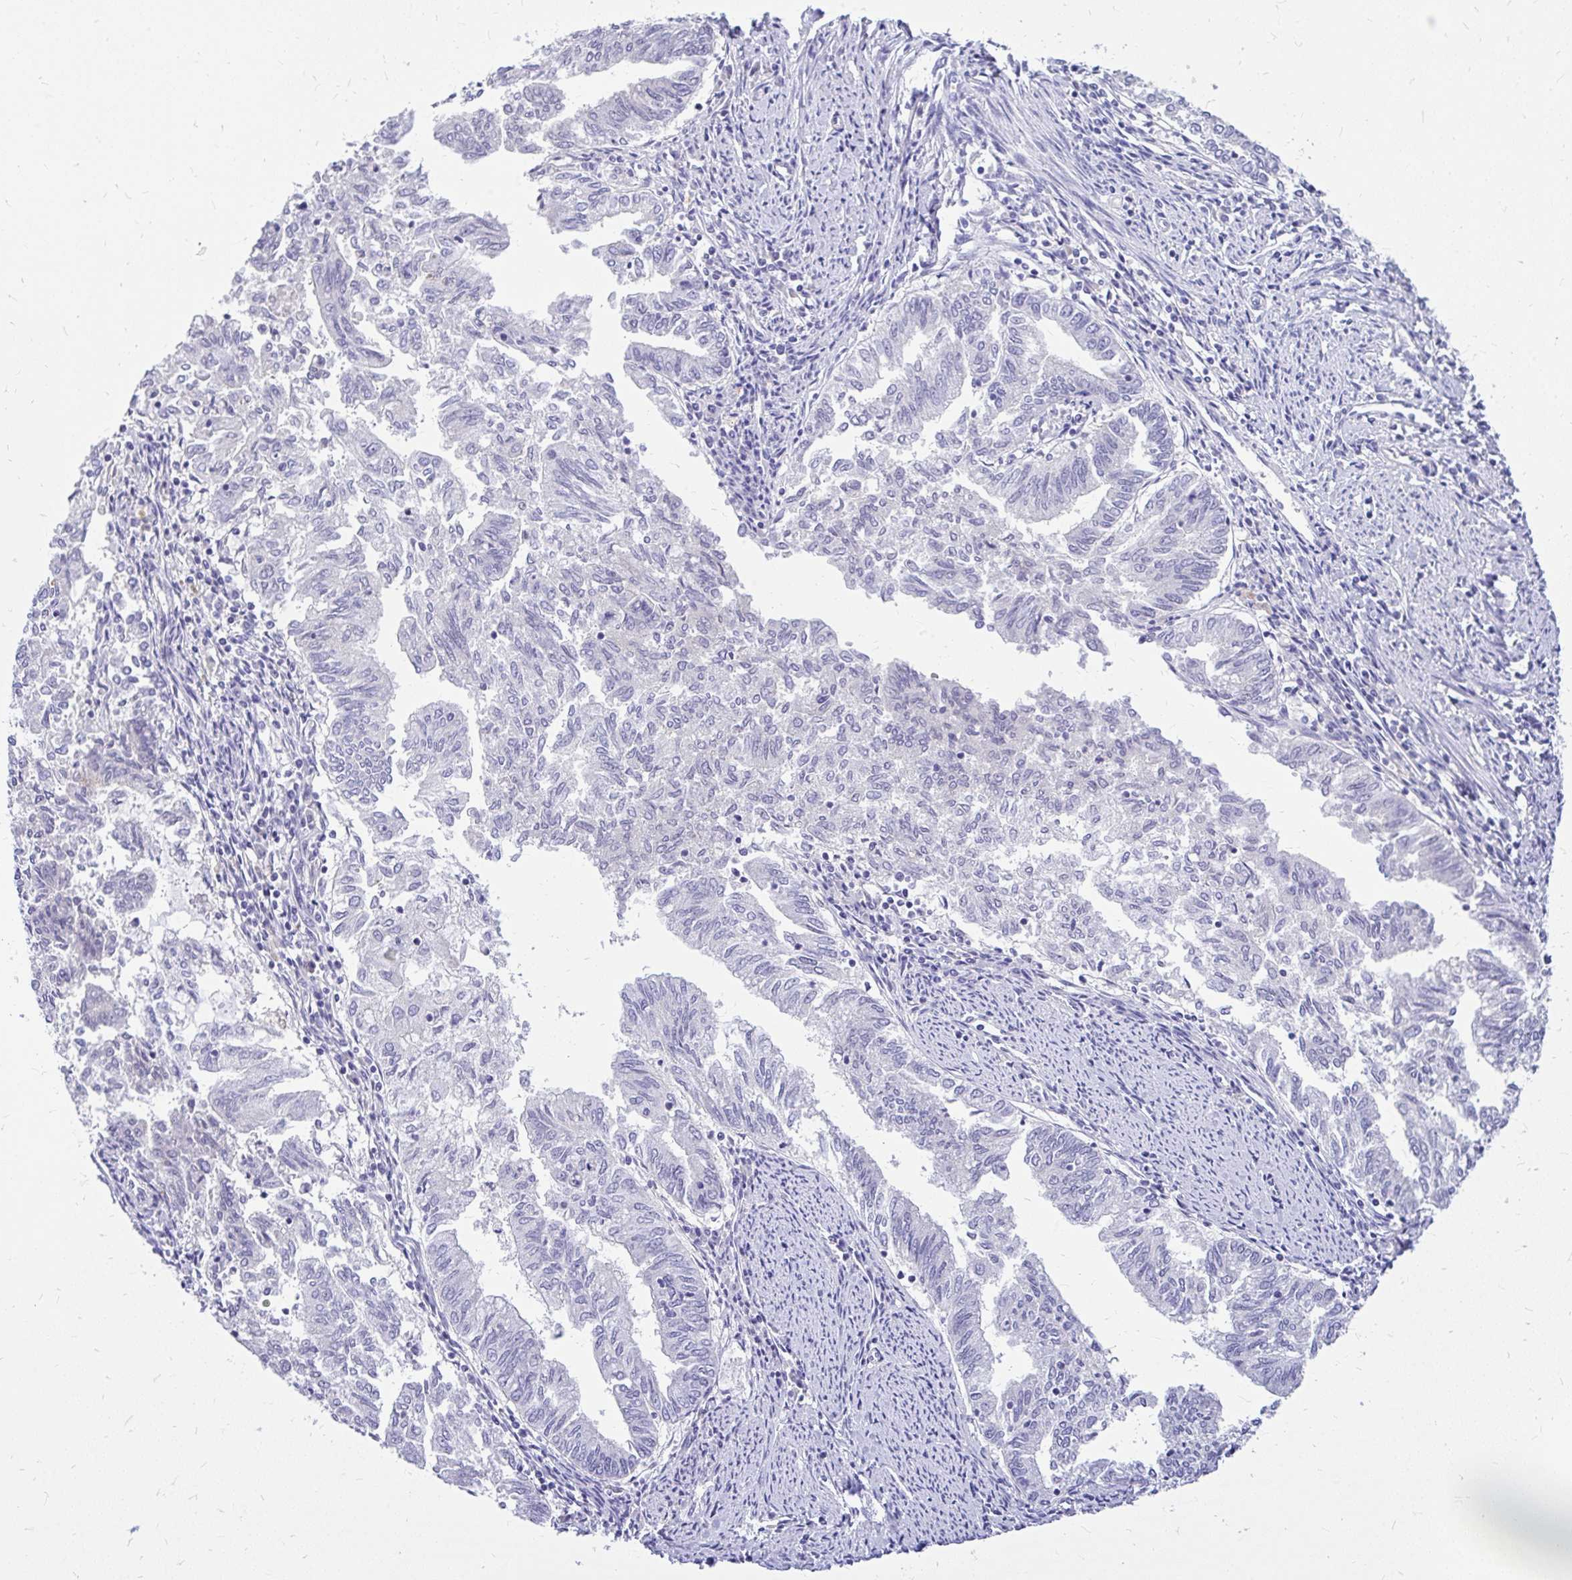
{"staining": {"intensity": "negative", "quantity": "none", "location": "none"}, "tissue": "endometrial cancer", "cell_type": "Tumor cells", "image_type": "cancer", "snomed": [{"axis": "morphology", "description": "Adenocarcinoma, NOS"}, {"axis": "topography", "description": "Endometrium"}], "caption": "Immunohistochemistry (IHC) of human endometrial adenocarcinoma exhibits no expression in tumor cells.", "gene": "MAP1LC3A", "patient": {"sex": "female", "age": 79}}